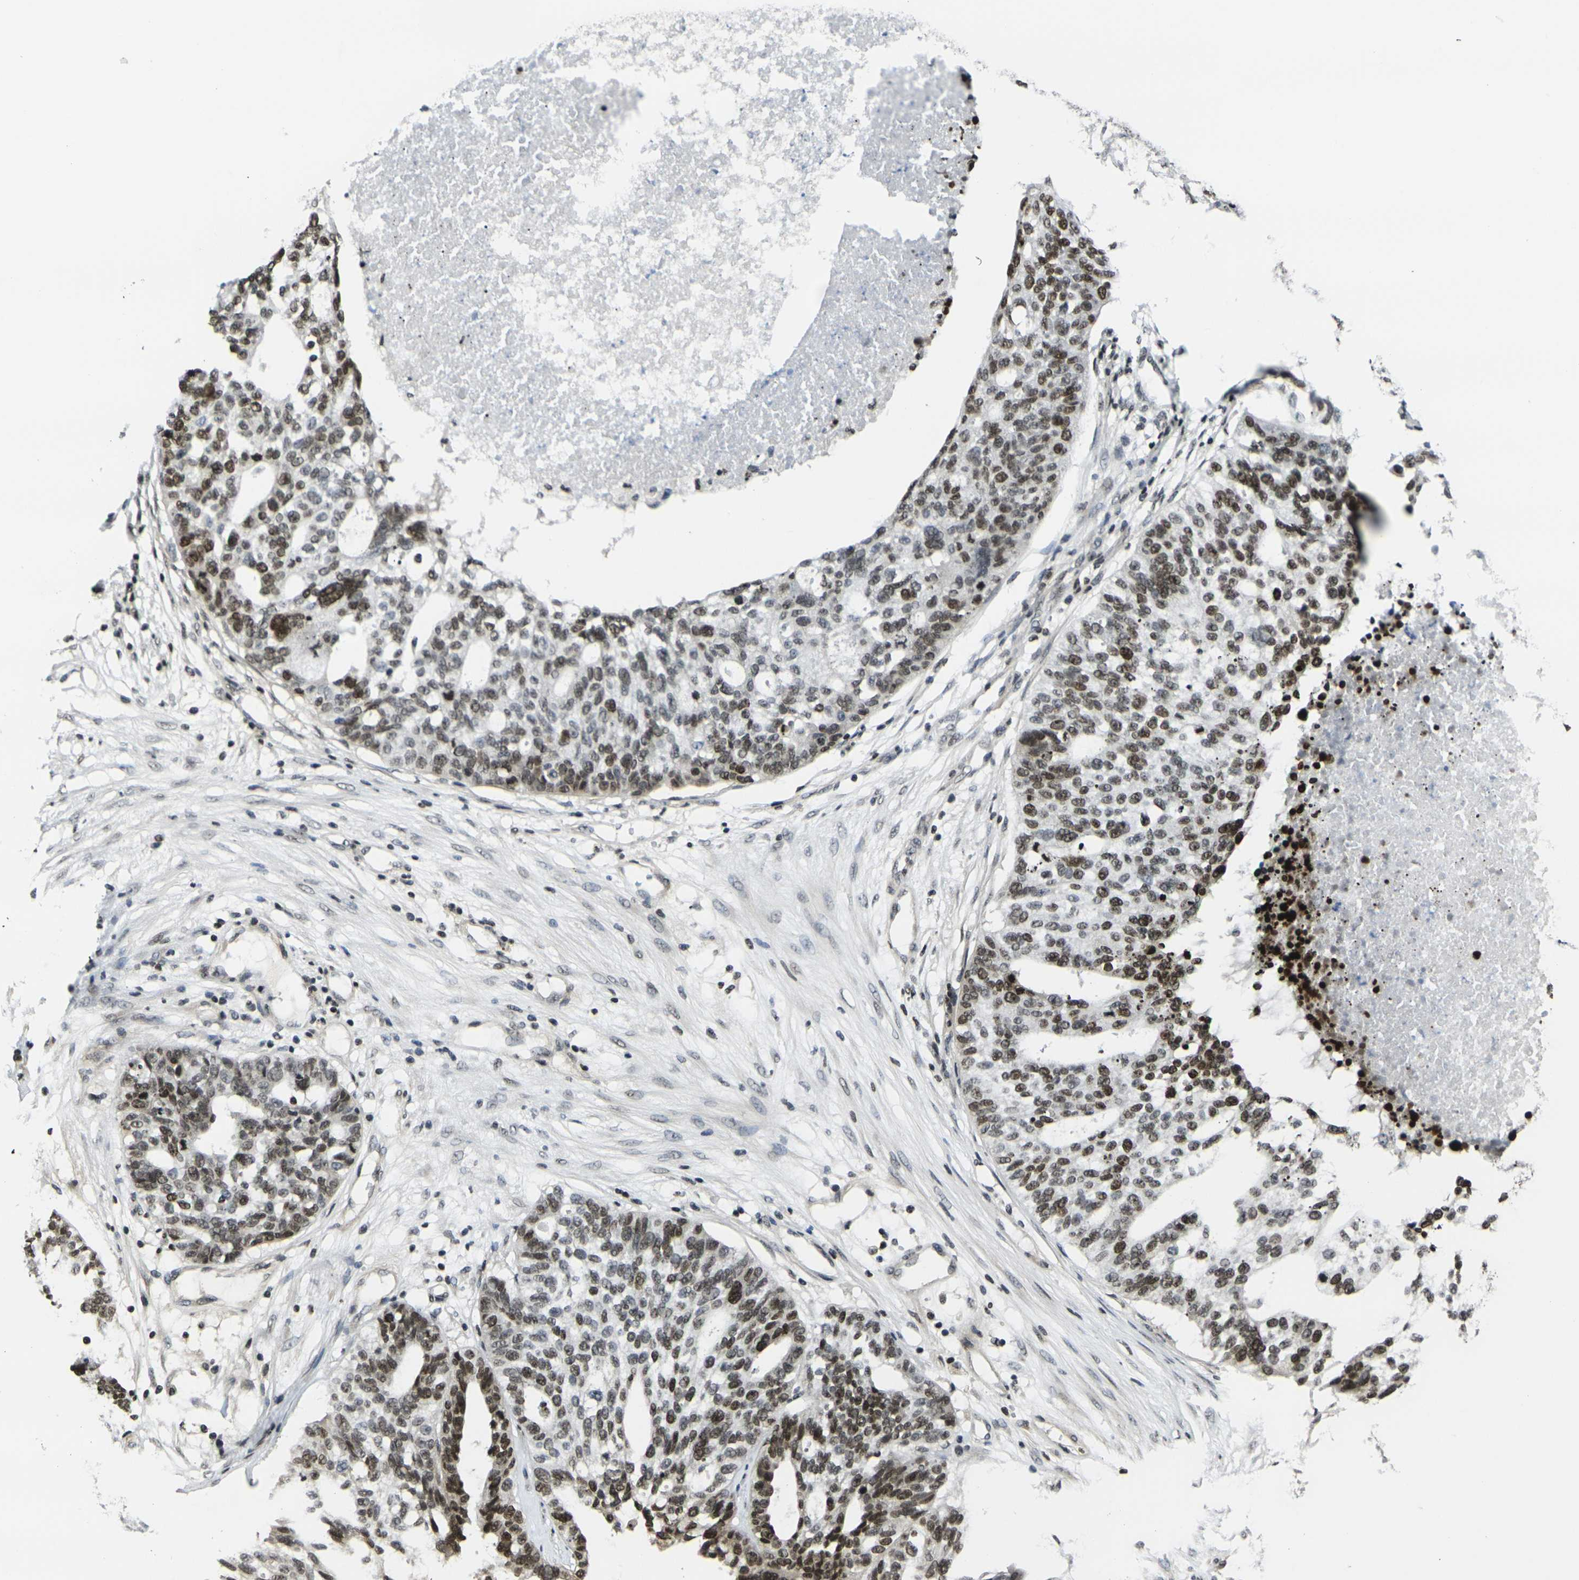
{"staining": {"intensity": "moderate", "quantity": "25%-75%", "location": "nuclear"}, "tissue": "ovarian cancer", "cell_type": "Tumor cells", "image_type": "cancer", "snomed": [{"axis": "morphology", "description": "Cystadenocarcinoma, serous, NOS"}, {"axis": "topography", "description": "Ovary"}], "caption": "Ovarian cancer tissue shows moderate nuclear staining in approximately 25%-75% of tumor cells, visualized by immunohistochemistry.", "gene": "H1-10", "patient": {"sex": "female", "age": 59}}